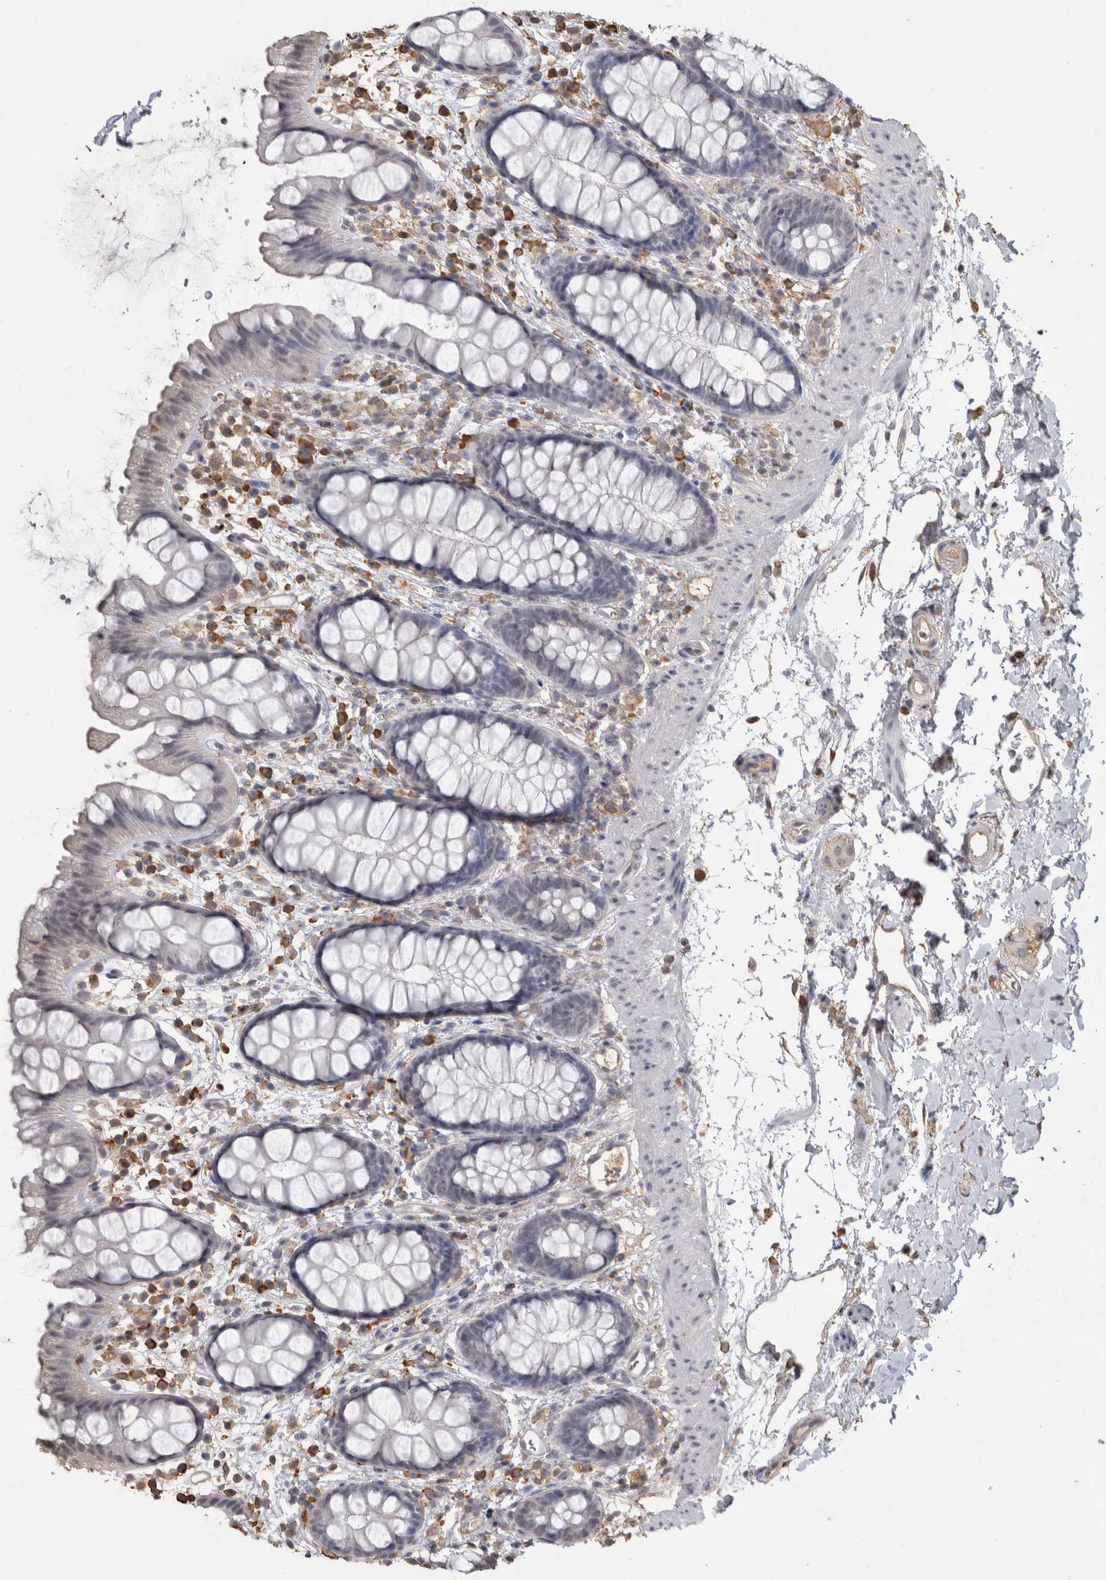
{"staining": {"intensity": "negative", "quantity": "none", "location": "none"}, "tissue": "rectum", "cell_type": "Glandular cells", "image_type": "normal", "snomed": [{"axis": "morphology", "description": "Normal tissue, NOS"}, {"axis": "topography", "description": "Rectum"}], "caption": "This is an immunohistochemistry (IHC) photomicrograph of benign human rectum. There is no staining in glandular cells.", "gene": "REPS2", "patient": {"sex": "female", "age": 65}}